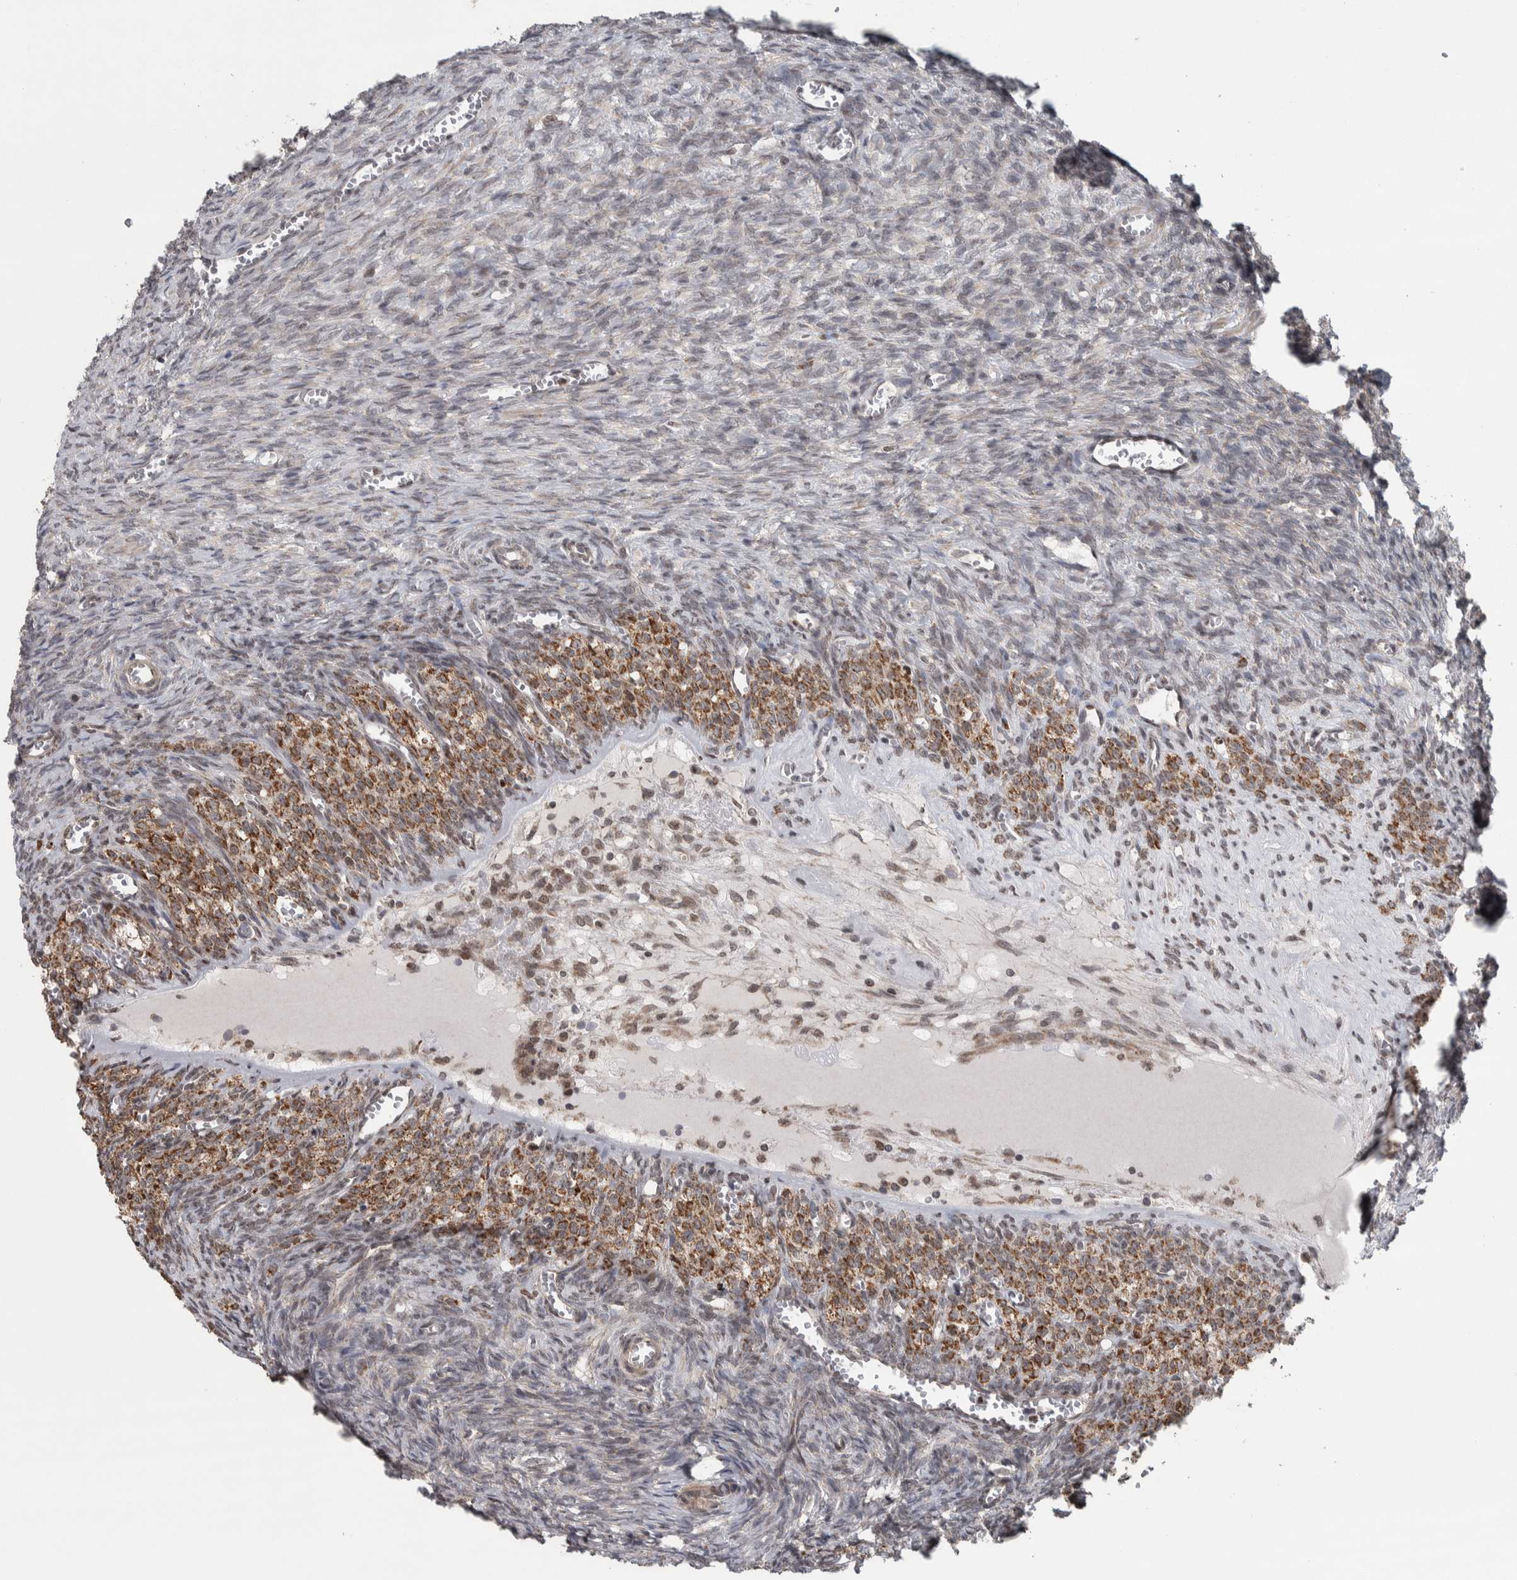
{"staining": {"intensity": "moderate", "quantity": "25%-75%", "location": "cytoplasmic/membranous"}, "tissue": "ovary", "cell_type": "Ovarian stroma cells", "image_type": "normal", "snomed": [{"axis": "morphology", "description": "Normal tissue, NOS"}, {"axis": "topography", "description": "Ovary"}], "caption": "Human ovary stained with a protein marker exhibits moderate staining in ovarian stroma cells.", "gene": "CWC27", "patient": {"sex": "female", "age": 27}}